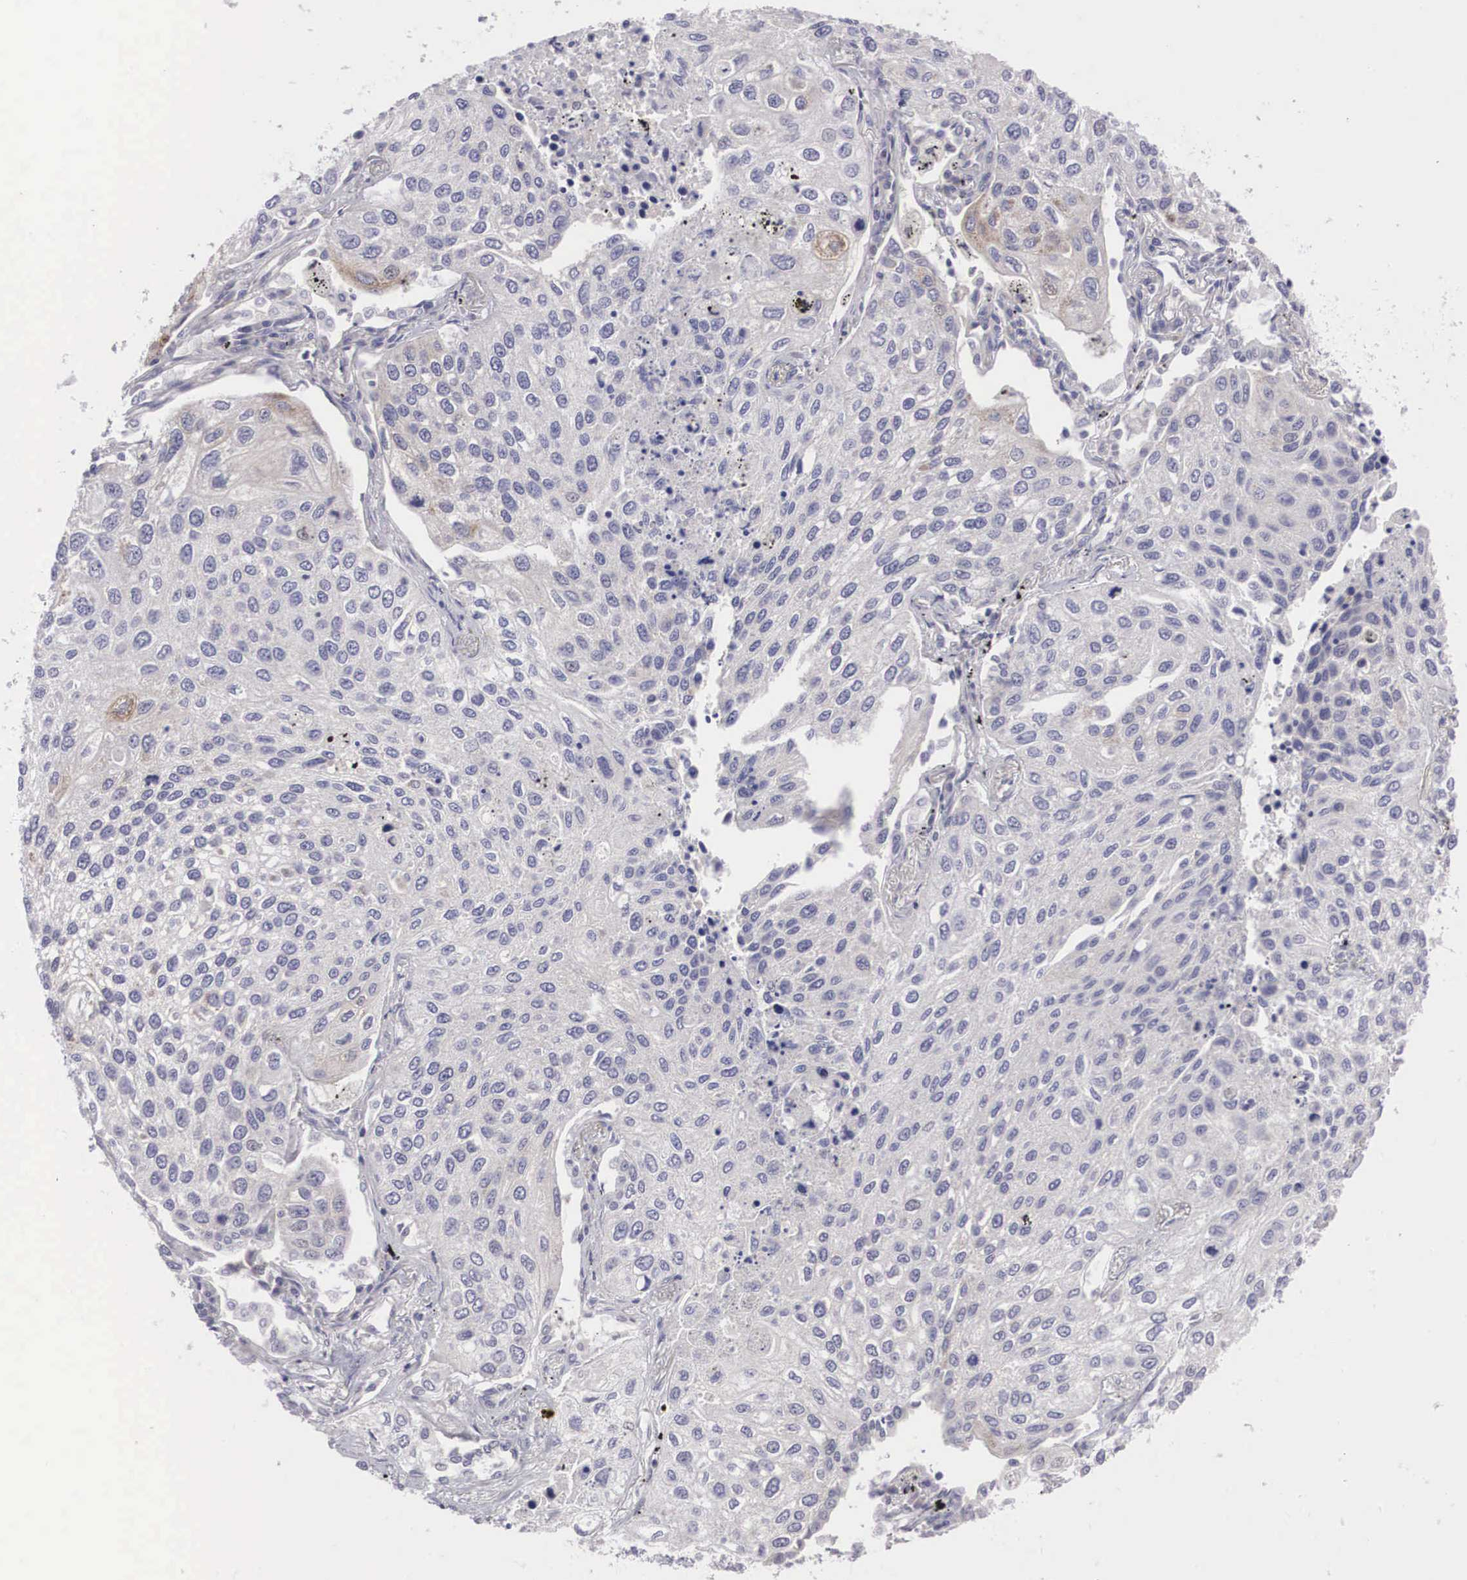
{"staining": {"intensity": "negative", "quantity": "none", "location": "none"}, "tissue": "lung cancer", "cell_type": "Tumor cells", "image_type": "cancer", "snomed": [{"axis": "morphology", "description": "Squamous cell carcinoma, NOS"}, {"axis": "topography", "description": "Lung"}], "caption": "Immunohistochemistry (IHC) of human lung cancer (squamous cell carcinoma) displays no expression in tumor cells.", "gene": "GRIPAP1", "patient": {"sex": "male", "age": 75}}